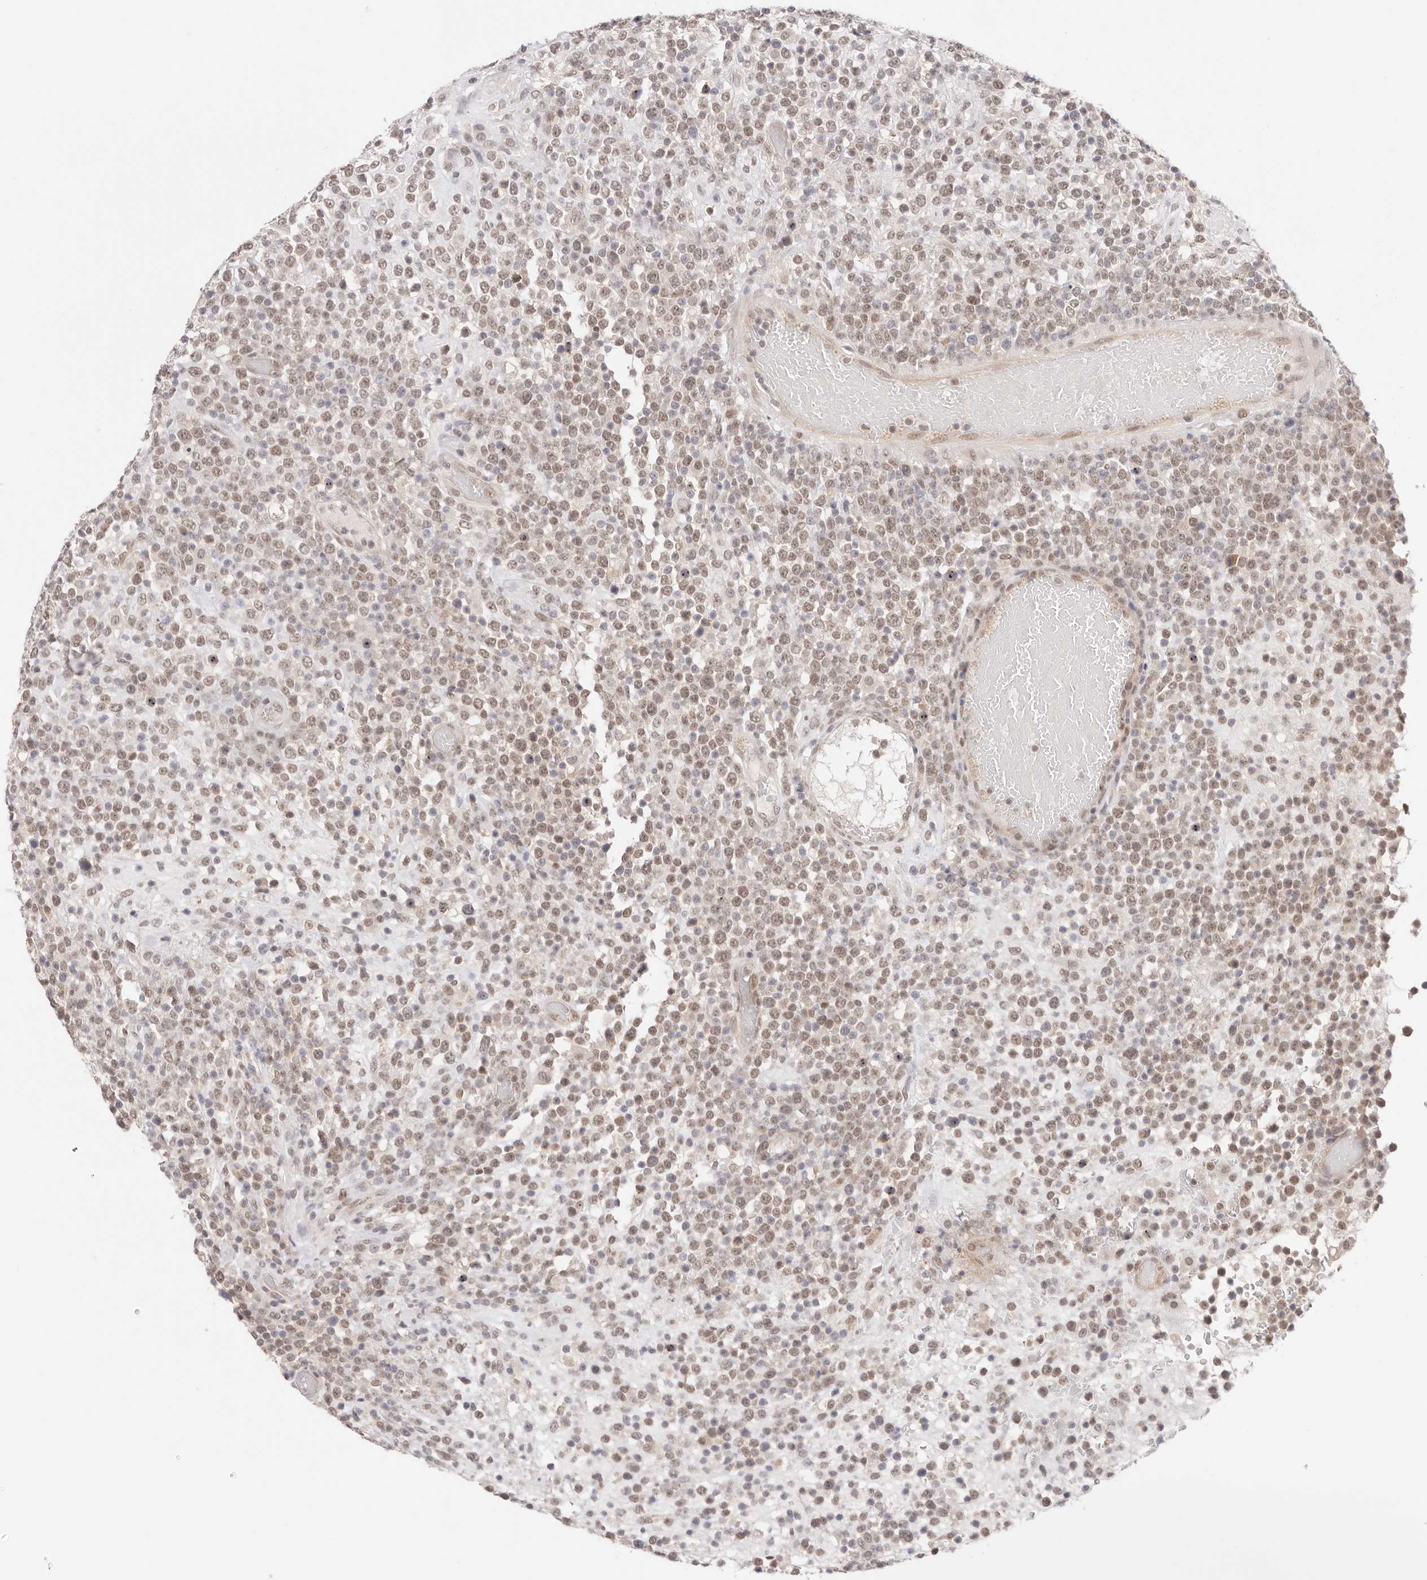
{"staining": {"intensity": "weak", "quantity": ">75%", "location": "nuclear"}, "tissue": "lymphoma", "cell_type": "Tumor cells", "image_type": "cancer", "snomed": [{"axis": "morphology", "description": "Malignant lymphoma, non-Hodgkin's type, High grade"}, {"axis": "topography", "description": "Colon"}], "caption": "Immunohistochemistry (IHC) (DAB (3,3'-diaminobenzidine)) staining of human lymphoma demonstrates weak nuclear protein positivity in approximately >75% of tumor cells.", "gene": "RFC3", "patient": {"sex": "female", "age": 53}}